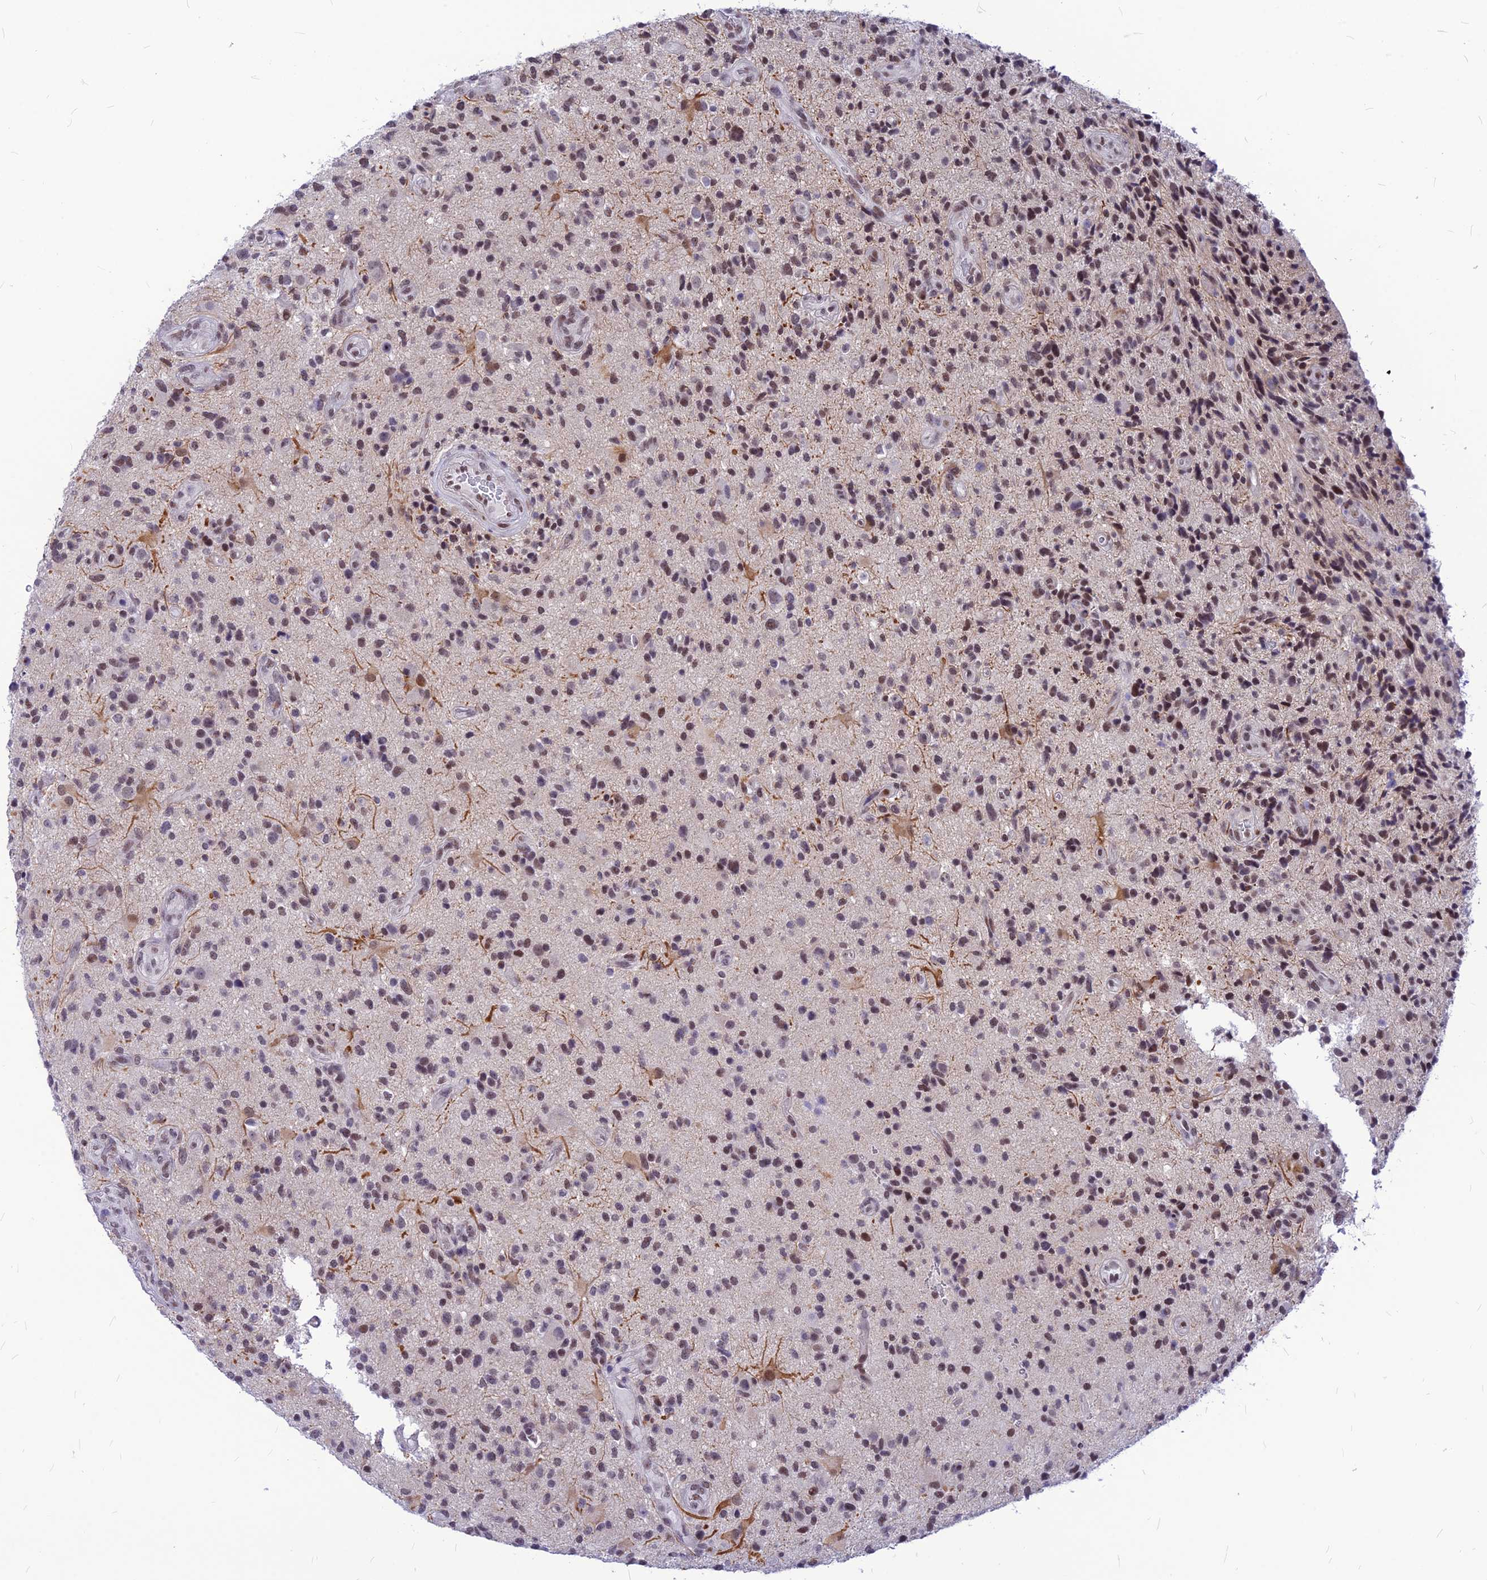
{"staining": {"intensity": "moderate", "quantity": "25%-75%", "location": "nuclear"}, "tissue": "glioma", "cell_type": "Tumor cells", "image_type": "cancer", "snomed": [{"axis": "morphology", "description": "Glioma, malignant, High grade"}, {"axis": "topography", "description": "Brain"}], "caption": "Protein staining of malignant glioma (high-grade) tissue shows moderate nuclear expression in approximately 25%-75% of tumor cells. (brown staining indicates protein expression, while blue staining denotes nuclei).", "gene": "KCTD13", "patient": {"sex": "male", "age": 47}}